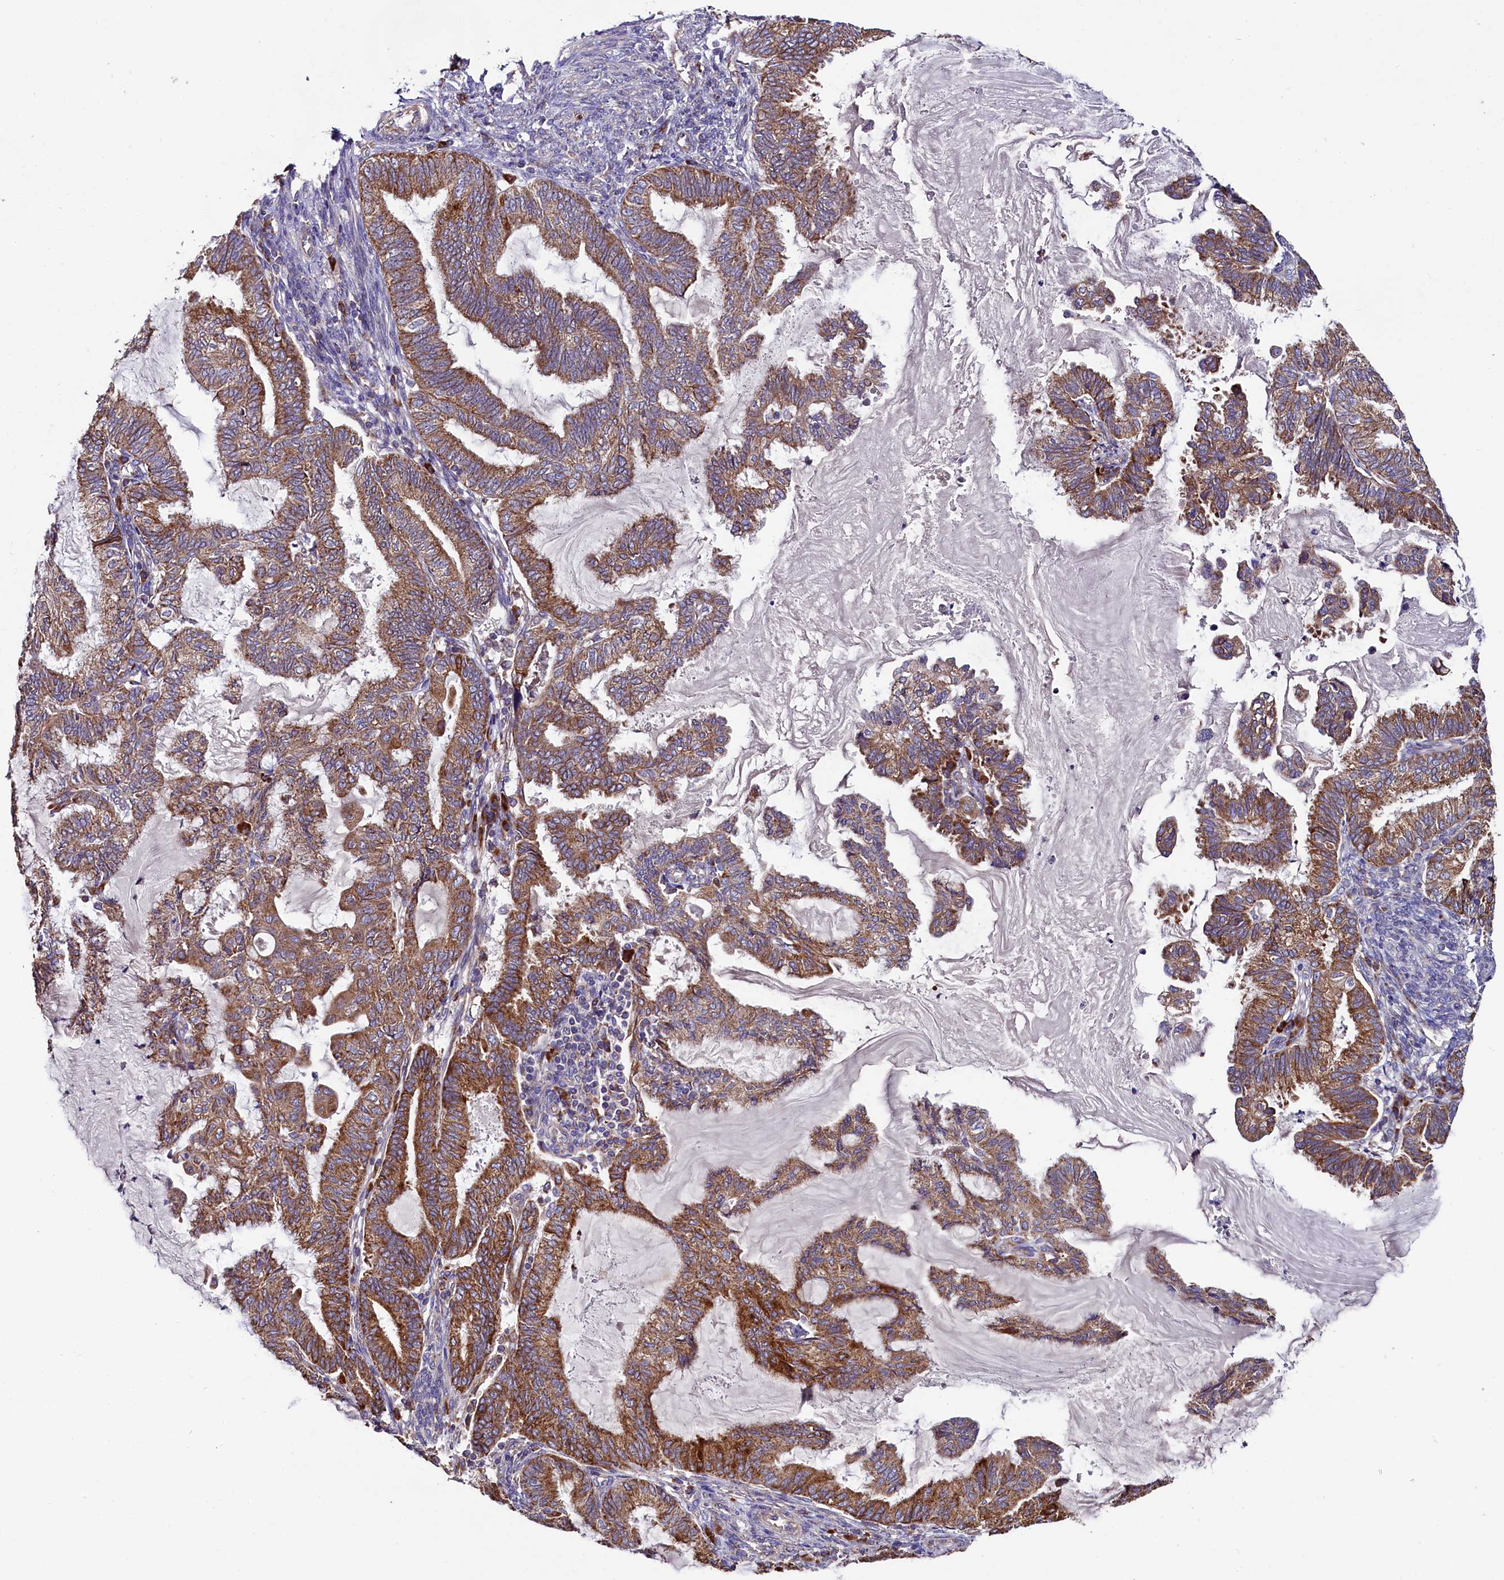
{"staining": {"intensity": "moderate", "quantity": ">75%", "location": "cytoplasmic/membranous"}, "tissue": "endometrial cancer", "cell_type": "Tumor cells", "image_type": "cancer", "snomed": [{"axis": "morphology", "description": "Adenocarcinoma, NOS"}, {"axis": "topography", "description": "Endometrium"}], "caption": "Adenocarcinoma (endometrial) stained for a protein (brown) exhibits moderate cytoplasmic/membranous positive positivity in about >75% of tumor cells.", "gene": "ZSWIM1", "patient": {"sex": "female", "age": 86}}